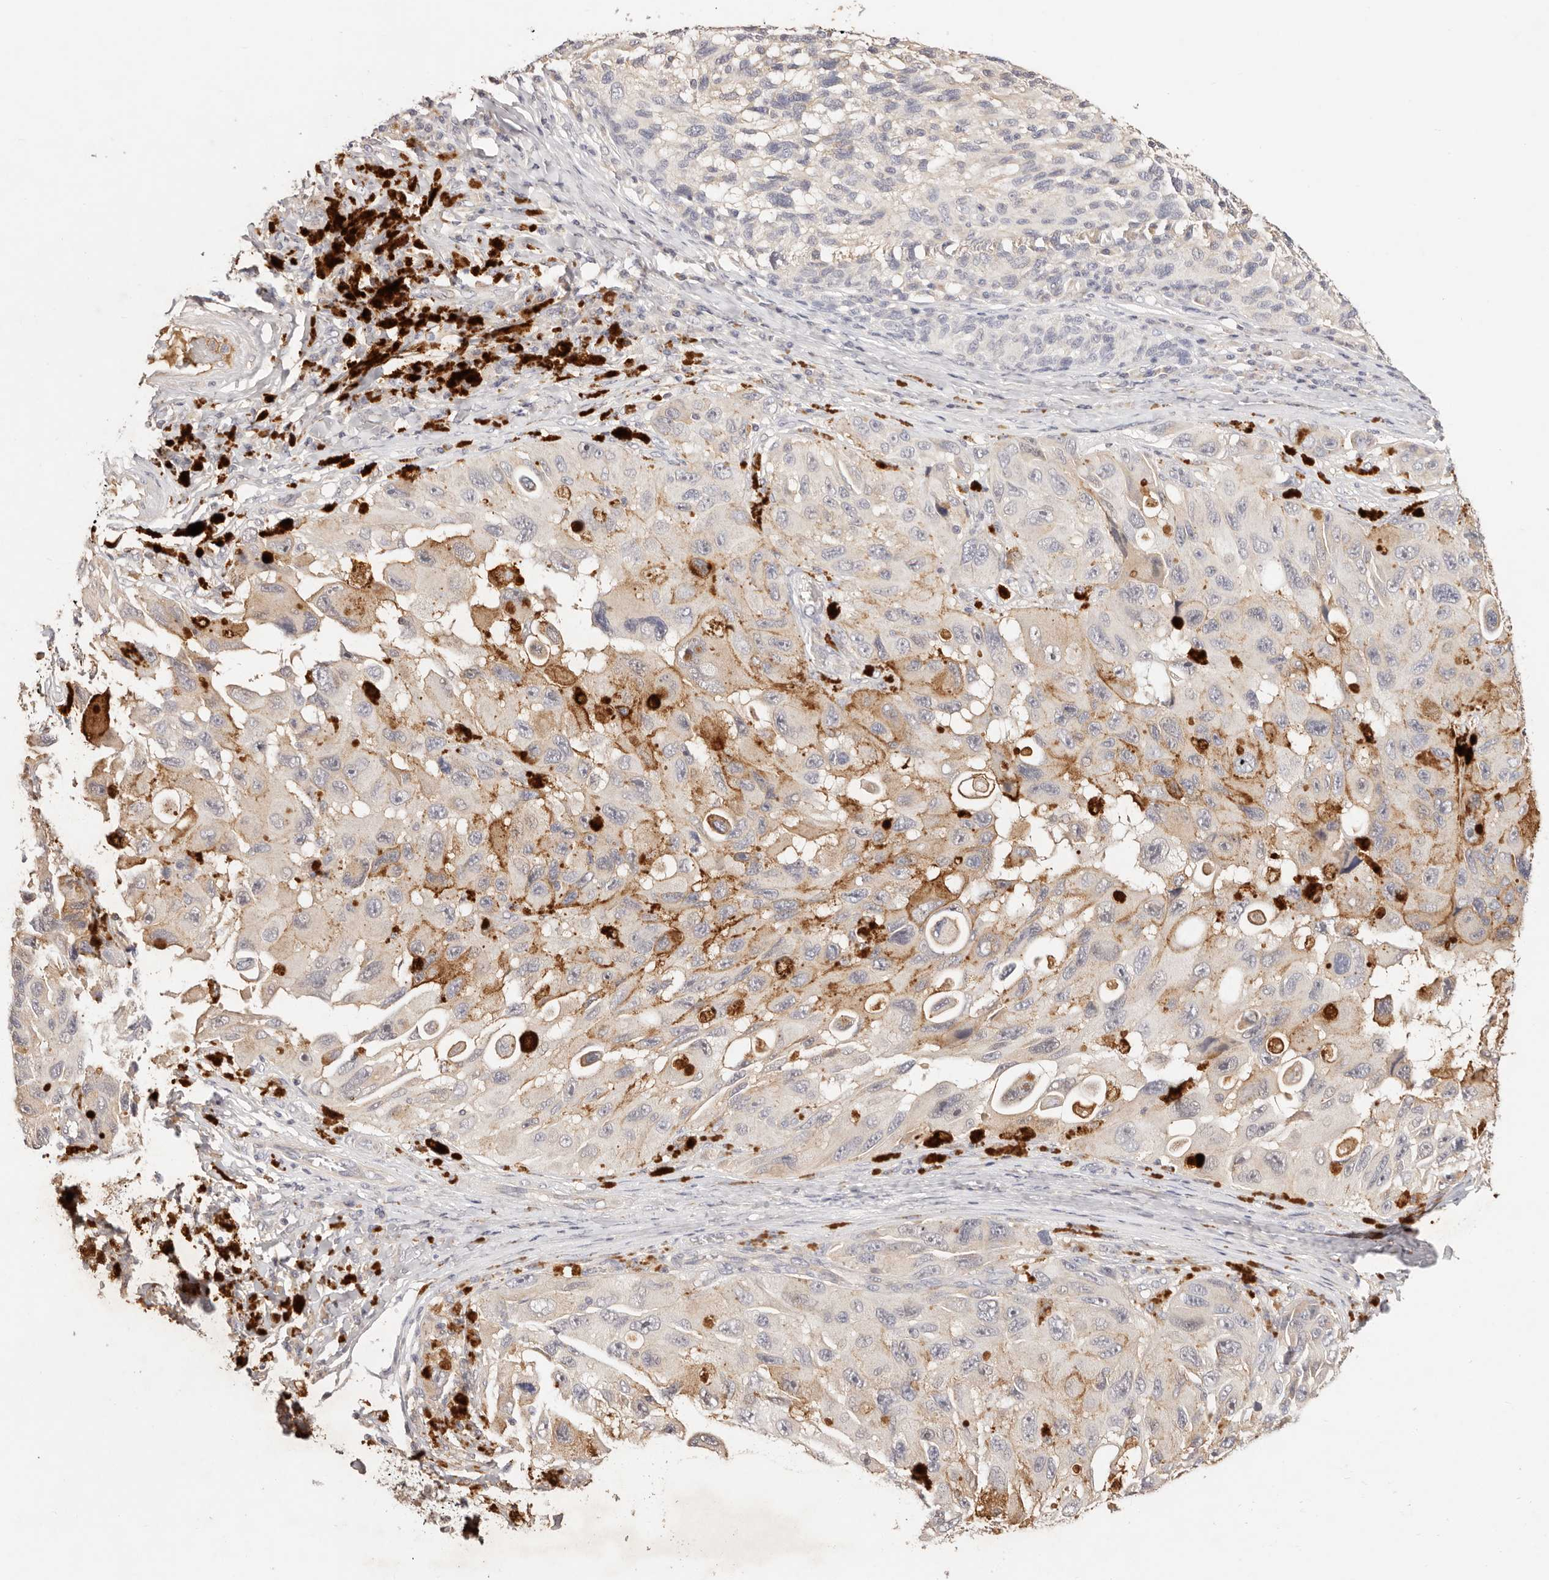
{"staining": {"intensity": "negative", "quantity": "none", "location": "none"}, "tissue": "melanoma", "cell_type": "Tumor cells", "image_type": "cancer", "snomed": [{"axis": "morphology", "description": "Malignant melanoma, NOS"}, {"axis": "topography", "description": "Skin"}], "caption": "Human melanoma stained for a protein using IHC displays no positivity in tumor cells.", "gene": "CXADR", "patient": {"sex": "female", "age": 73}}